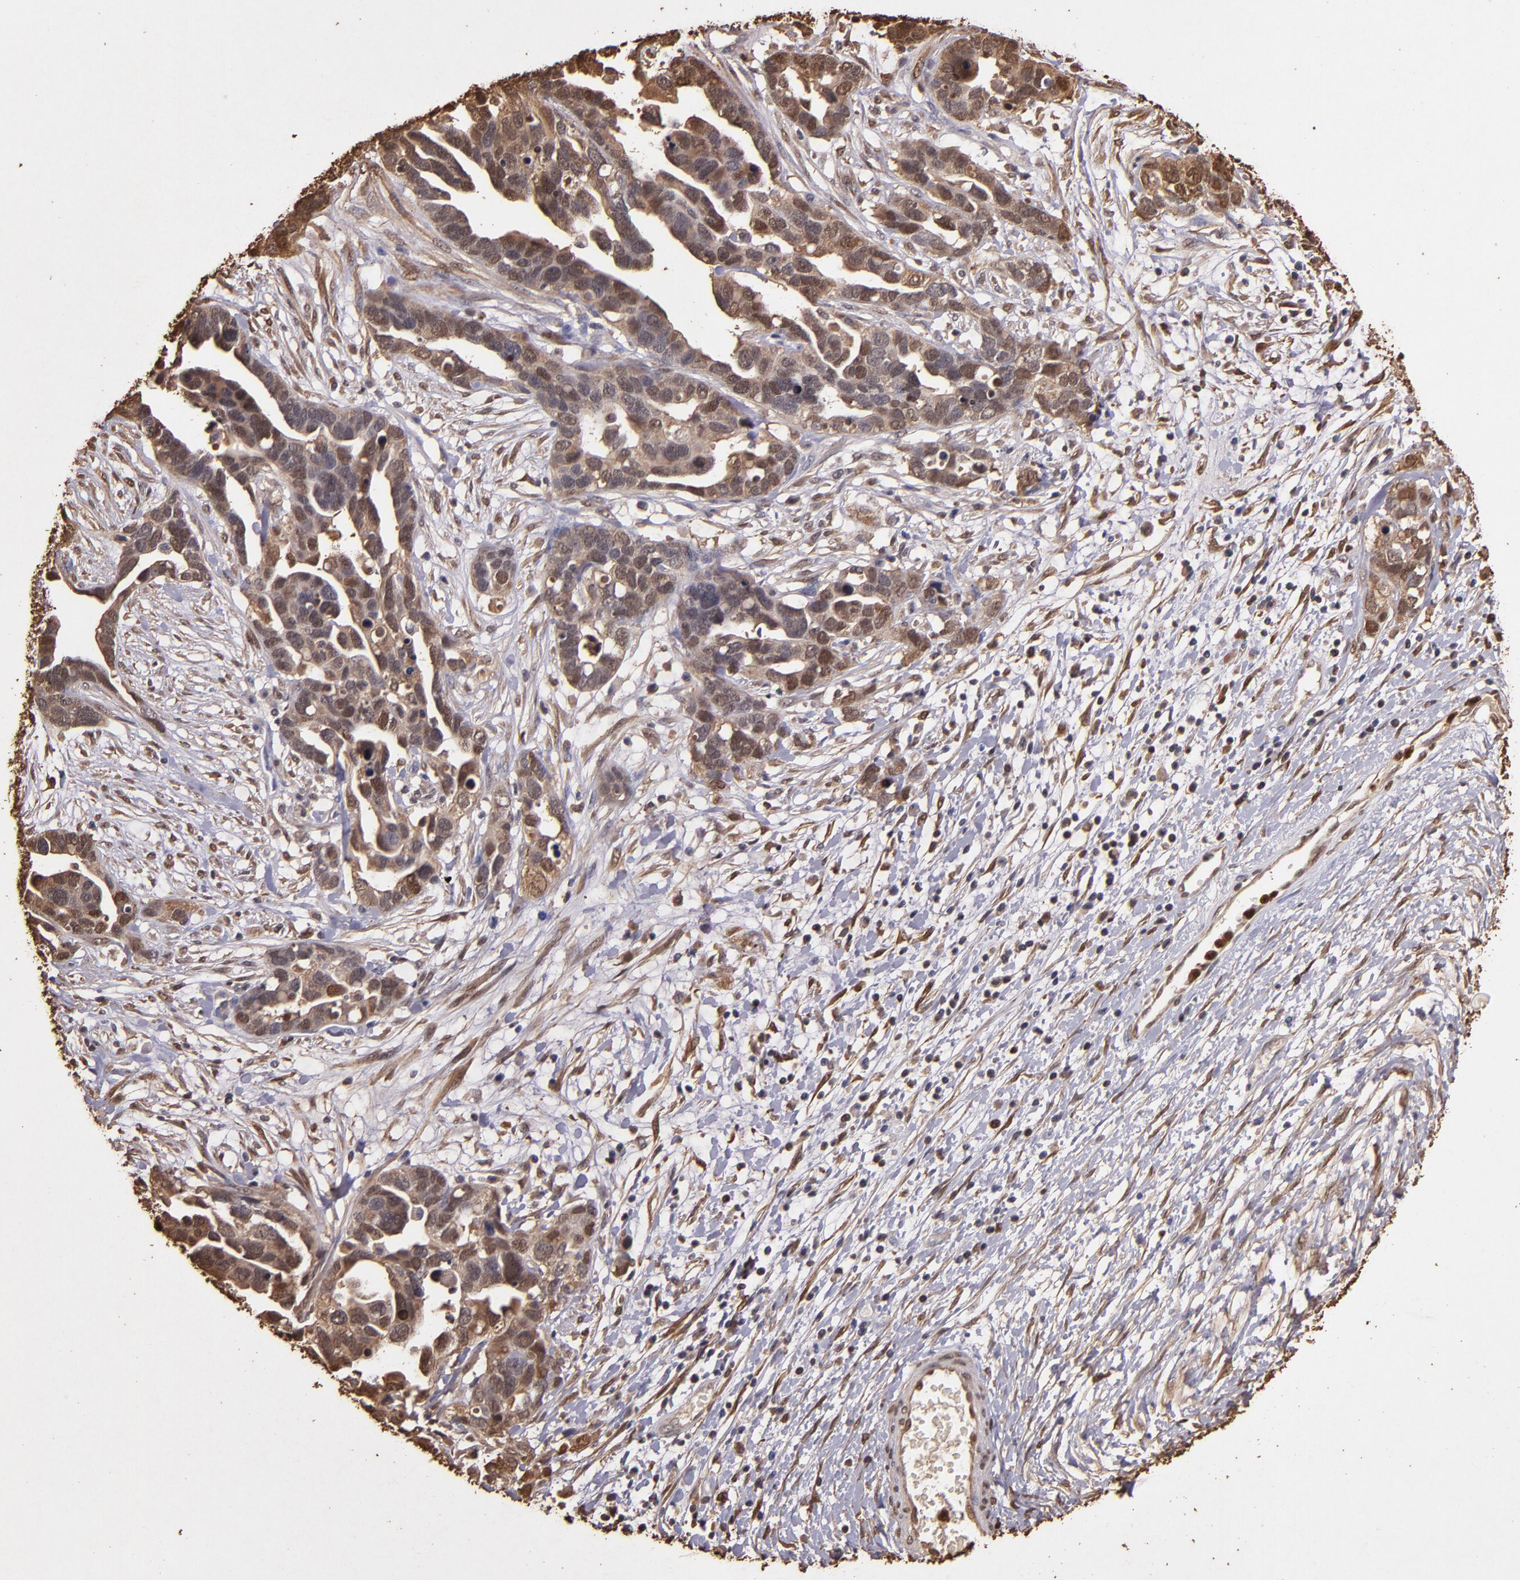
{"staining": {"intensity": "moderate", "quantity": ">75%", "location": "cytoplasmic/membranous"}, "tissue": "ovarian cancer", "cell_type": "Tumor cells", "image_type": "cancer", "snomed": [{"axis": "morphology", "description": "Cystadenocarcinoma, serous, NOS"}, {"axis": "topography", "description": "Ovary"}], "caption": "DAB immunohistochemical staining of human ovarian cancer shows moderate cytoplasmic/membranous protein expression in approximately >75% of tumor cells. (DAB (3,3'-diaminobenzidine) = brown stain, brightfield microscopy at high magnification).", "gene": "S100A6", "patient": {"sex": "female", "age": 54}}